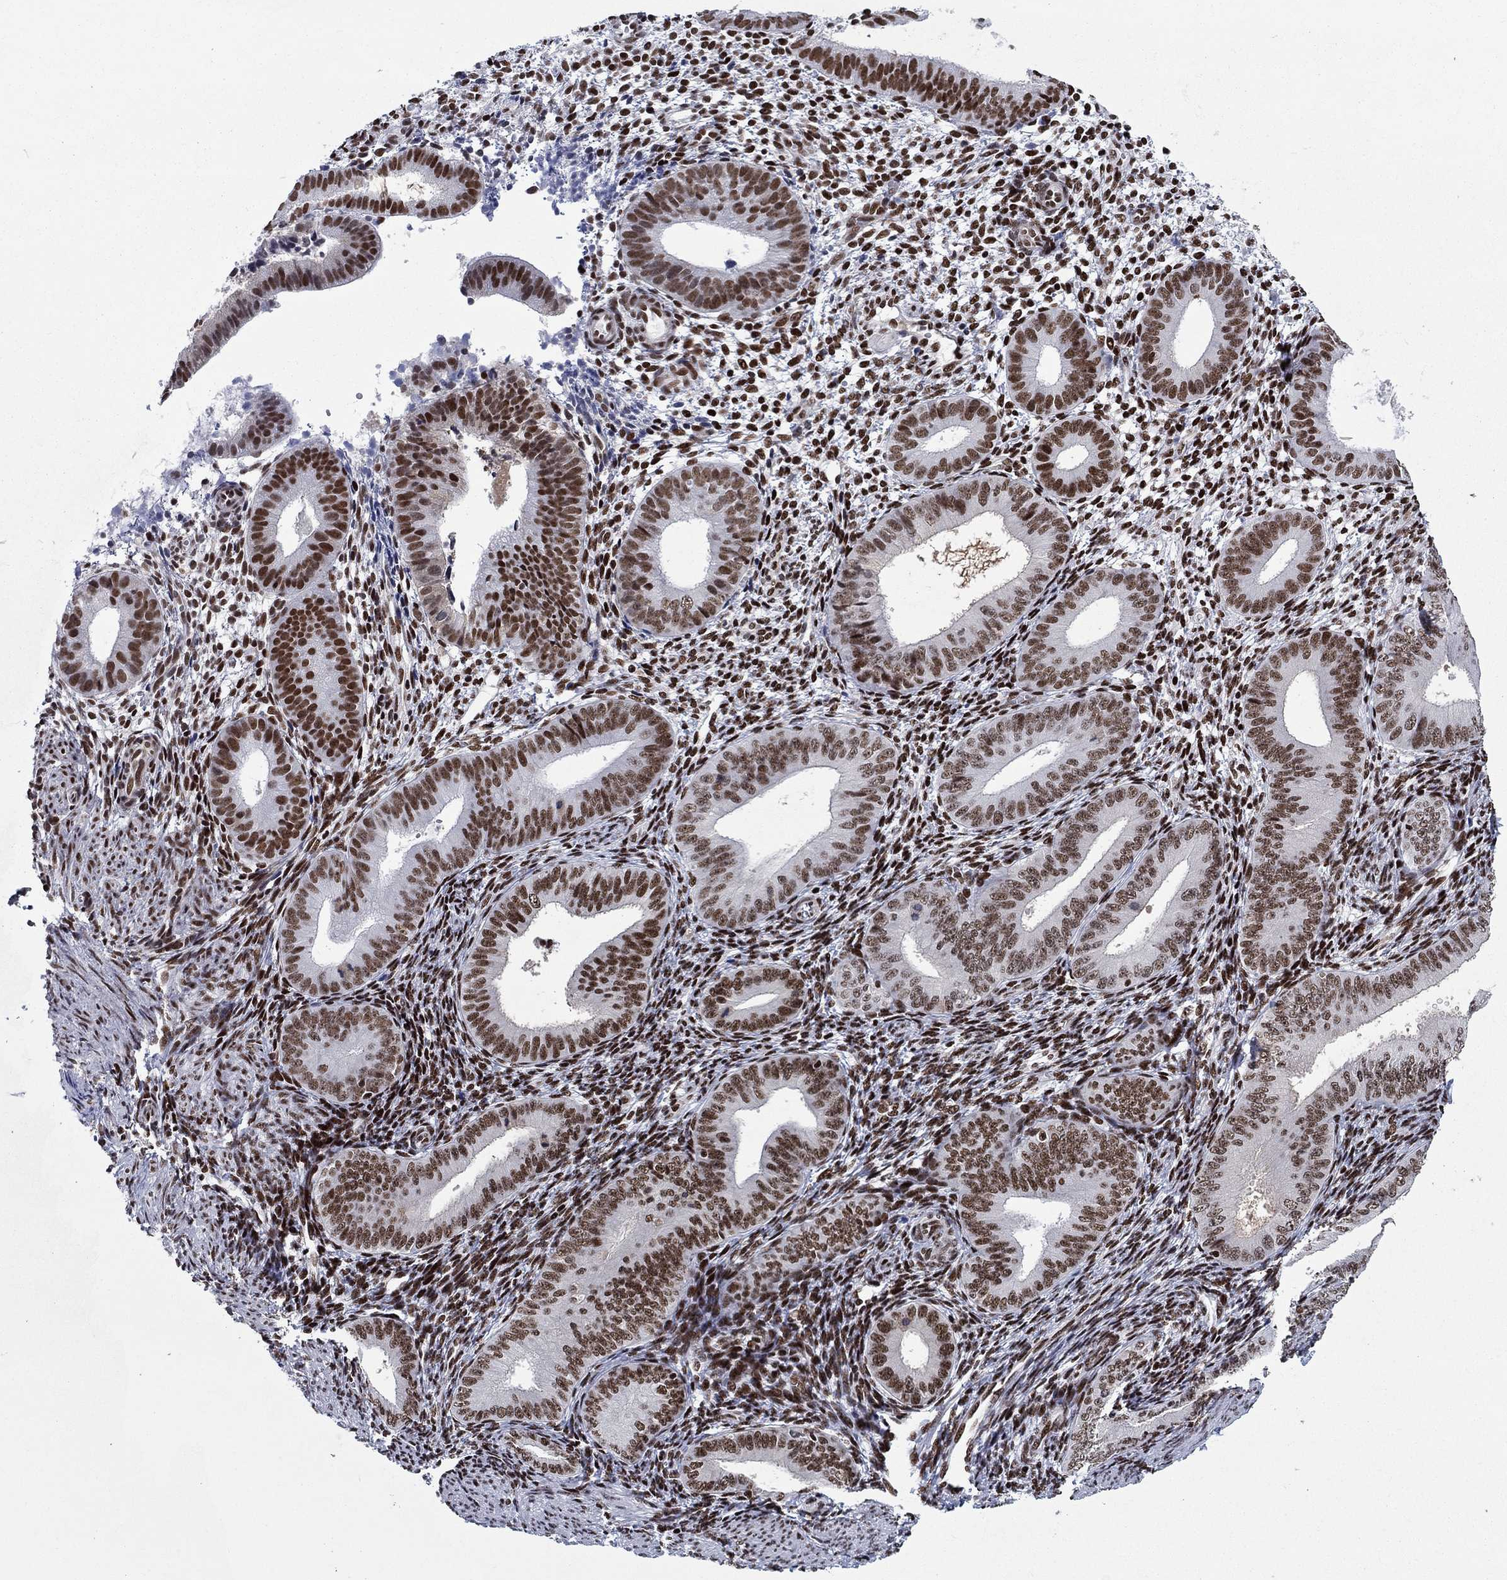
{"staining": {"intensity": "strong", "quantity": ">75%", "location": "nuclear"}, "tissue": "endometrium", "cell_type": "Cells in endometrial stroma", "image_type": "normal", "snomed": [{"axis": "morphology", "description": "Normal tissue, NOS"}, {"axis": "topography", "description": "Endometrium"}], "caption": "Strong nuclear protein expression is present in about >75% of cells in endometrial stroma in endometrium. (DAB (3,3'-diaminobenzidine) IHC with brightfield microscopy, high magnification).", "gene": "RPRD1B", "patient": {"sex": "female", "age": 39}}